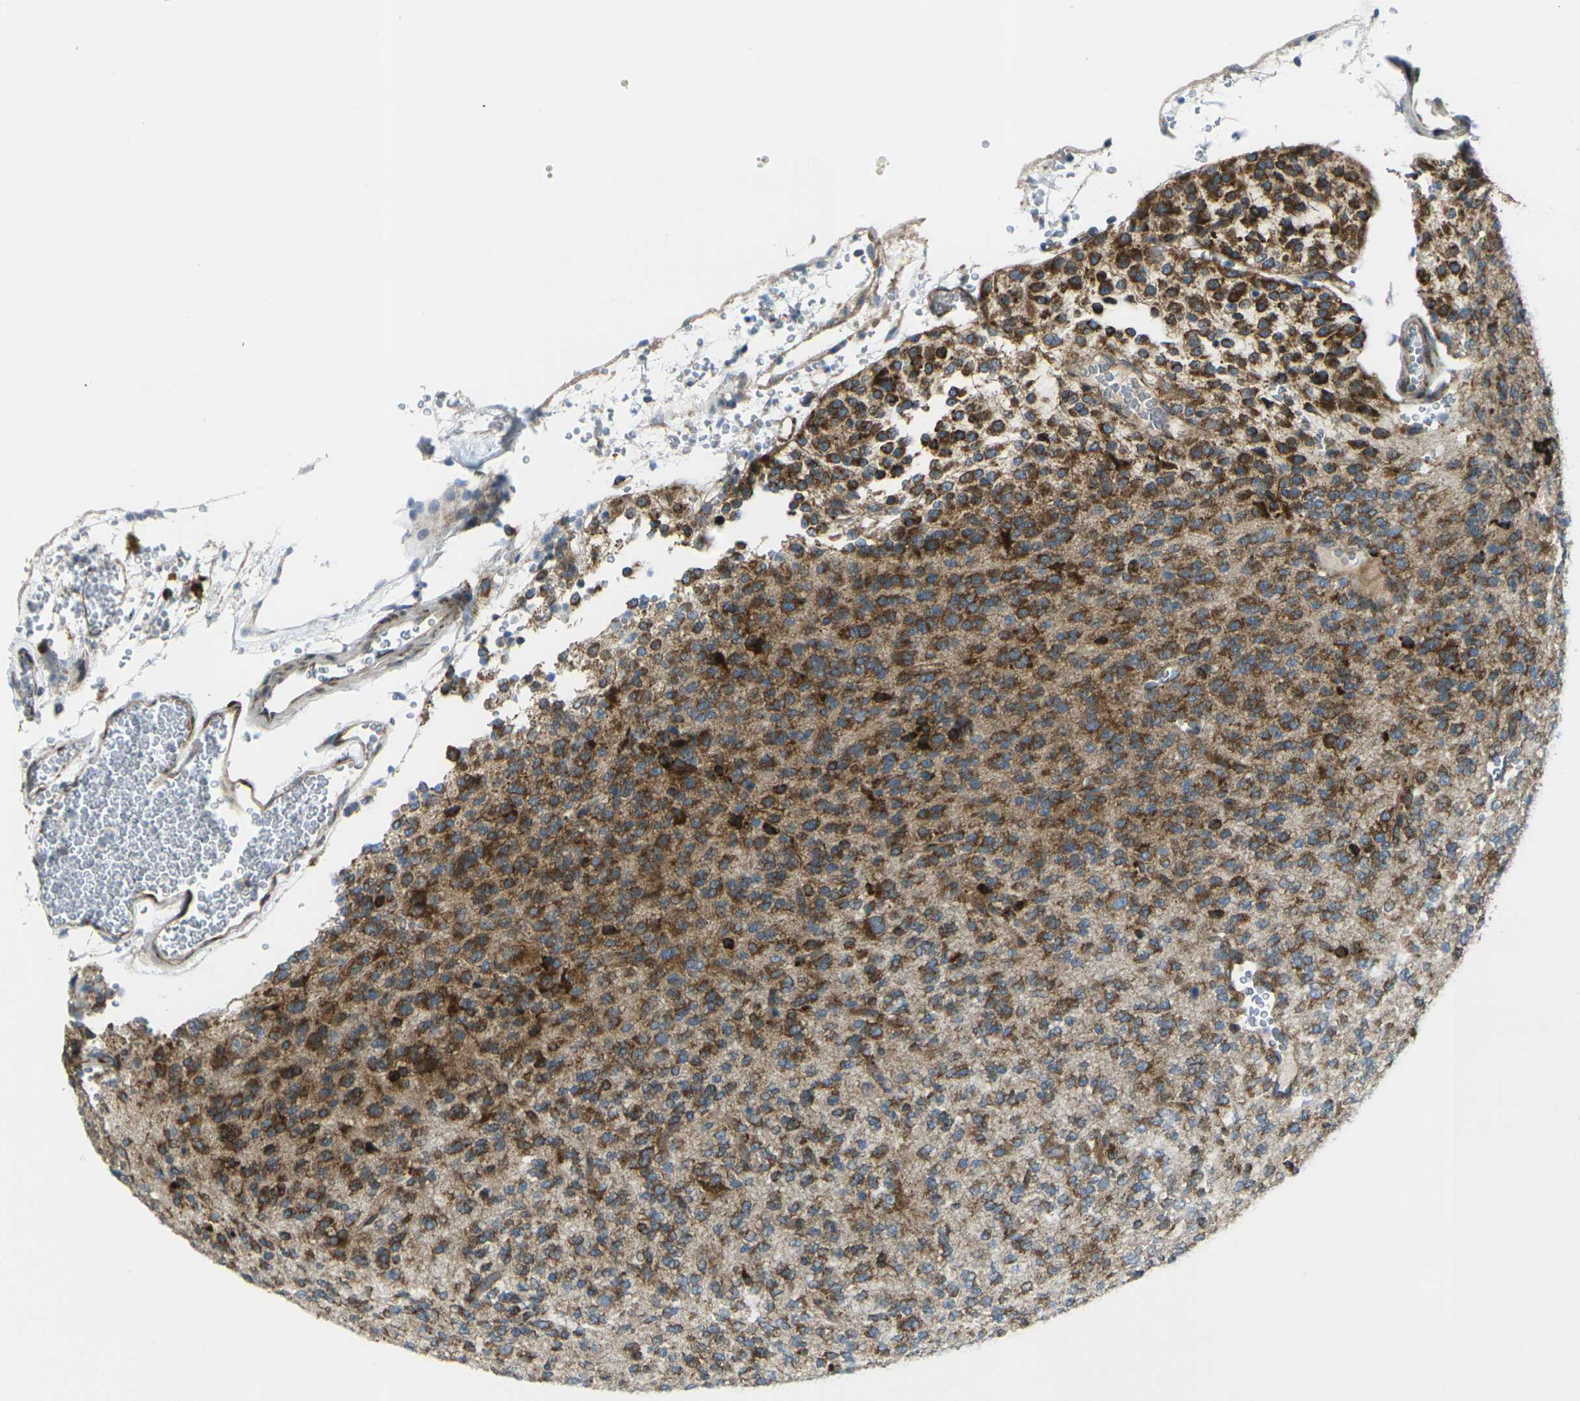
{"staining": {"intensity": "strong", "quantity": "25%-75%", "location": "cytoplasmic/membranous"}, "tissue": "glioma", "cell_type": "Tumor cells", "image_type": "cancer", "snomed": [{"axis": "morphology", "description": "Glioma, malignant, Low grade"}, {"axis": "topography", "description": "Brain"}], "caption": "Protein analysis of malignant glioma (low-grade) tissue demonstrates strong cytoplasmic/membranous positivity in about 25%-75% of tumor cells.", "gene": "CELSR2", "patient": {"sex": "male", "age": 38}}